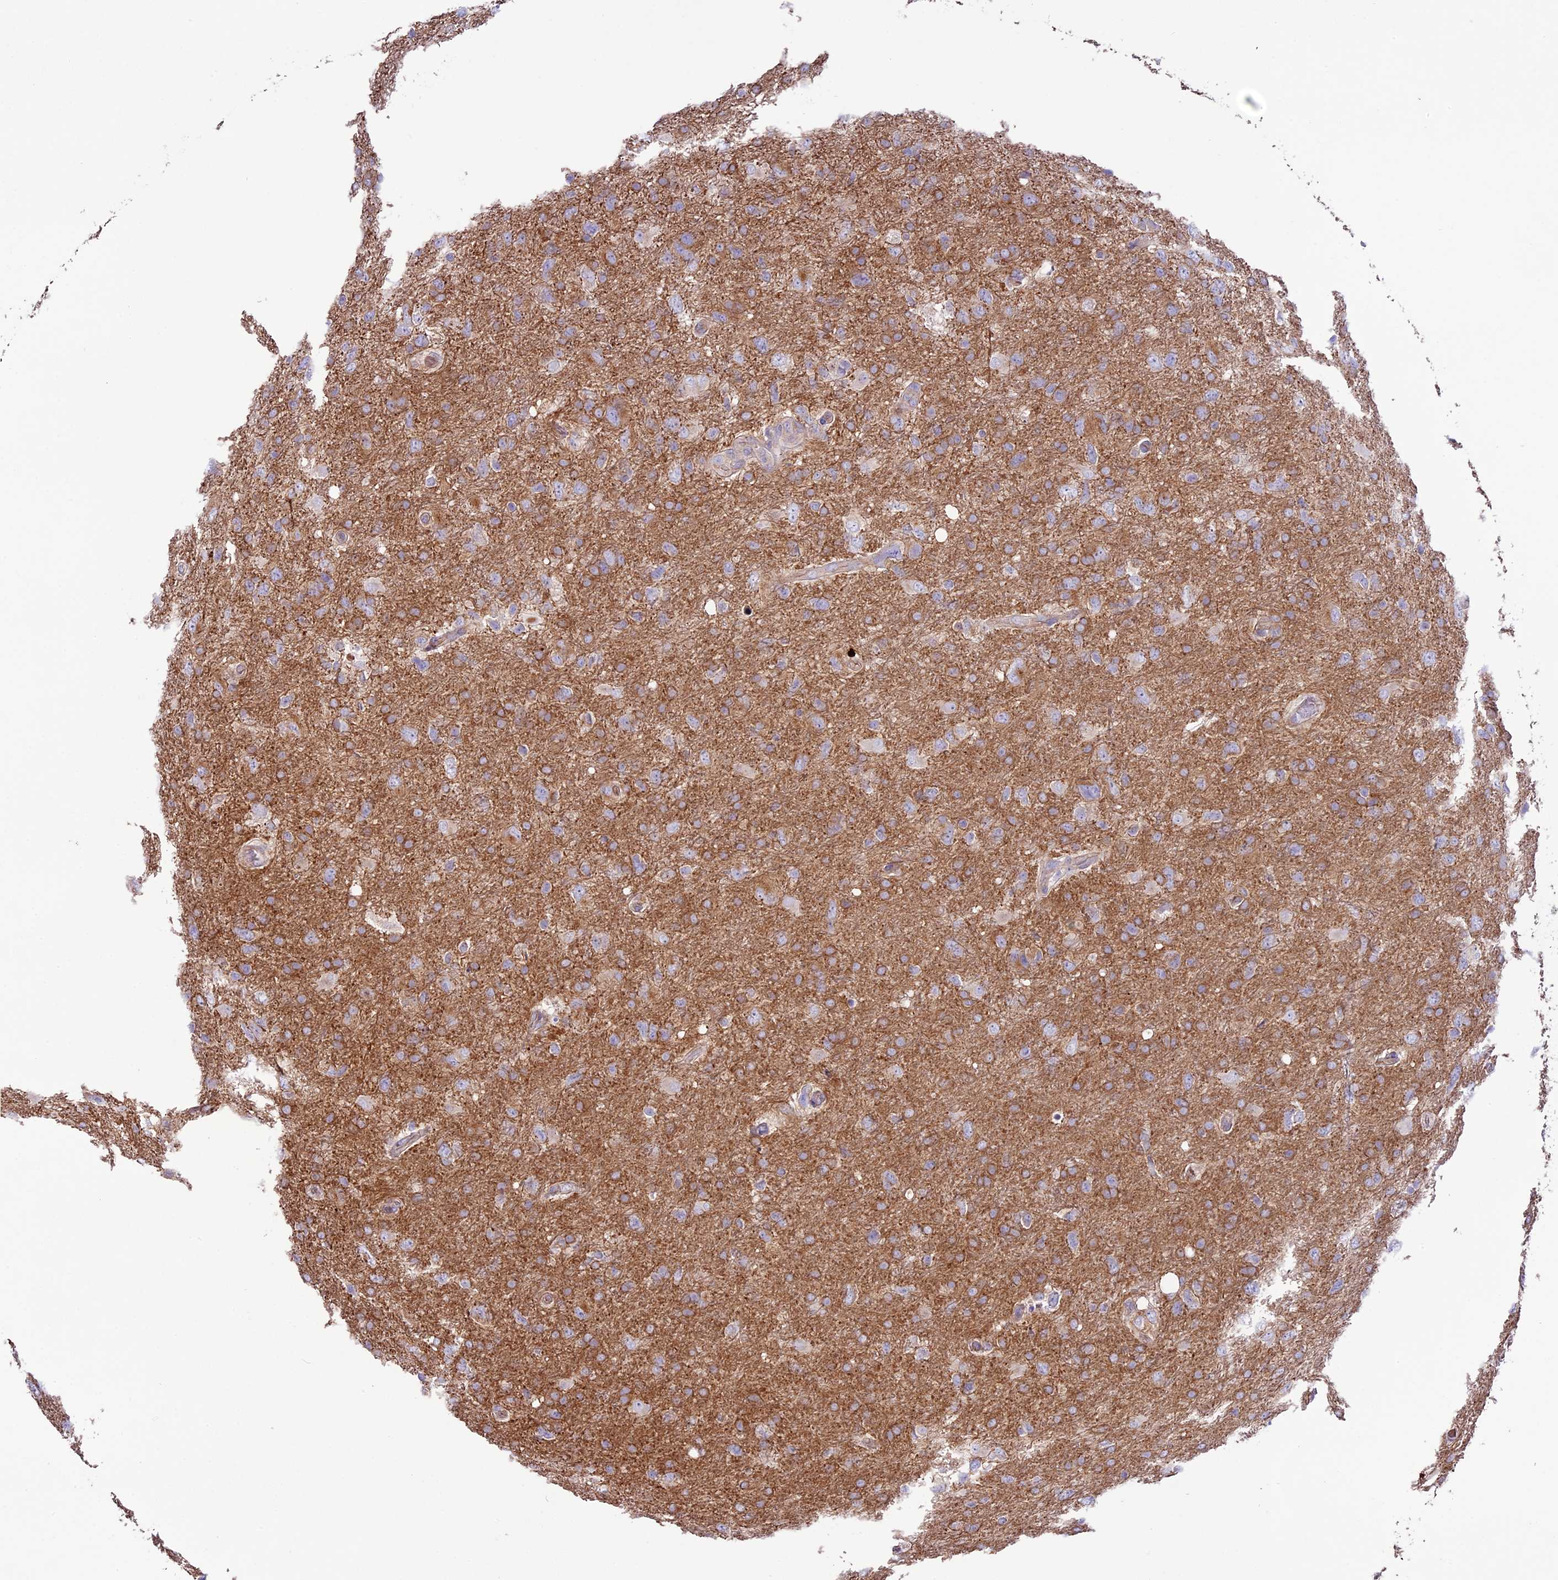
{"staining": {"intensity": "weak", "quantity": "25%-75%", "location": "cytoplasmic/membranous"}, "tissue": "glioma", "cell_type": "Tumor cells", "image_type": "cancer", "snomed": [{"axis": "morphology", "description": "Glioma, malignant, High grade"}, {"axis": "topography", "description": "Brain"}], "caption": "Weak cytoplasmic/membranous staining is identified in about 25%-75% of tumor cells in glioma.", "gene": "CD99L2", "patient": {"sex": "male", "age": 61}}